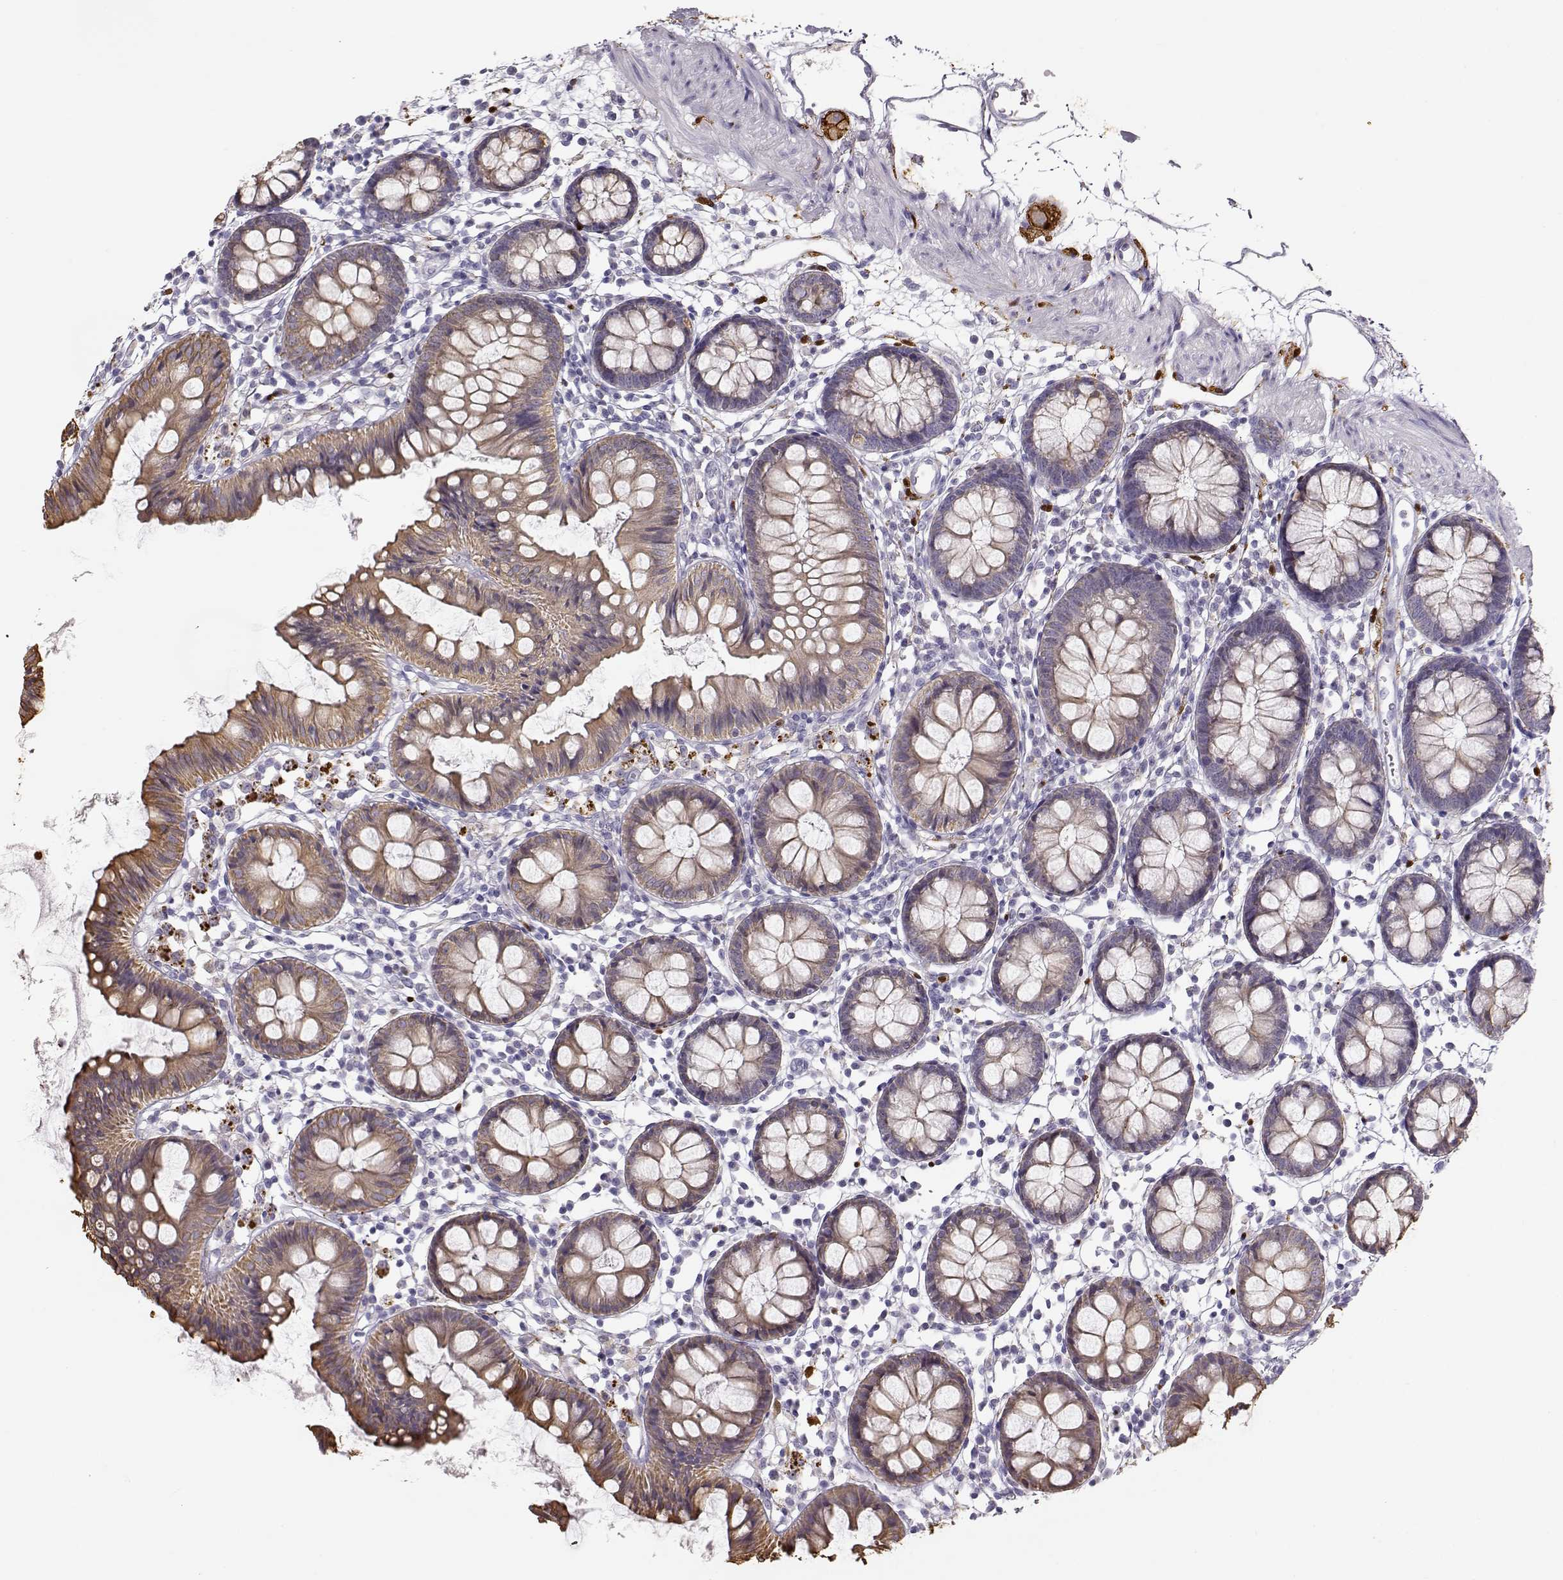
{"staining": {"intensity": "negative", "quantity": "none", "location": "none"}, "tissue": "colon", "cell_type": "Endothelial cells", "image_type": "normal", "snomed": [{"axis": "morphology", "description": "Normal tissue, NOS"}, {"axis": "topography", "description": "Colon"}], "caption": "This is a photomicrograph of immunohistochemistry staining of unremarkable colon, which shows no staining in endothelial cells. Brightfield microscopy of IHC stained with DAB (brown) and hematoxylin (blue), captured at high magnification.", "gene": "S100B", "patient": {"sex": "female", "age": 84}}